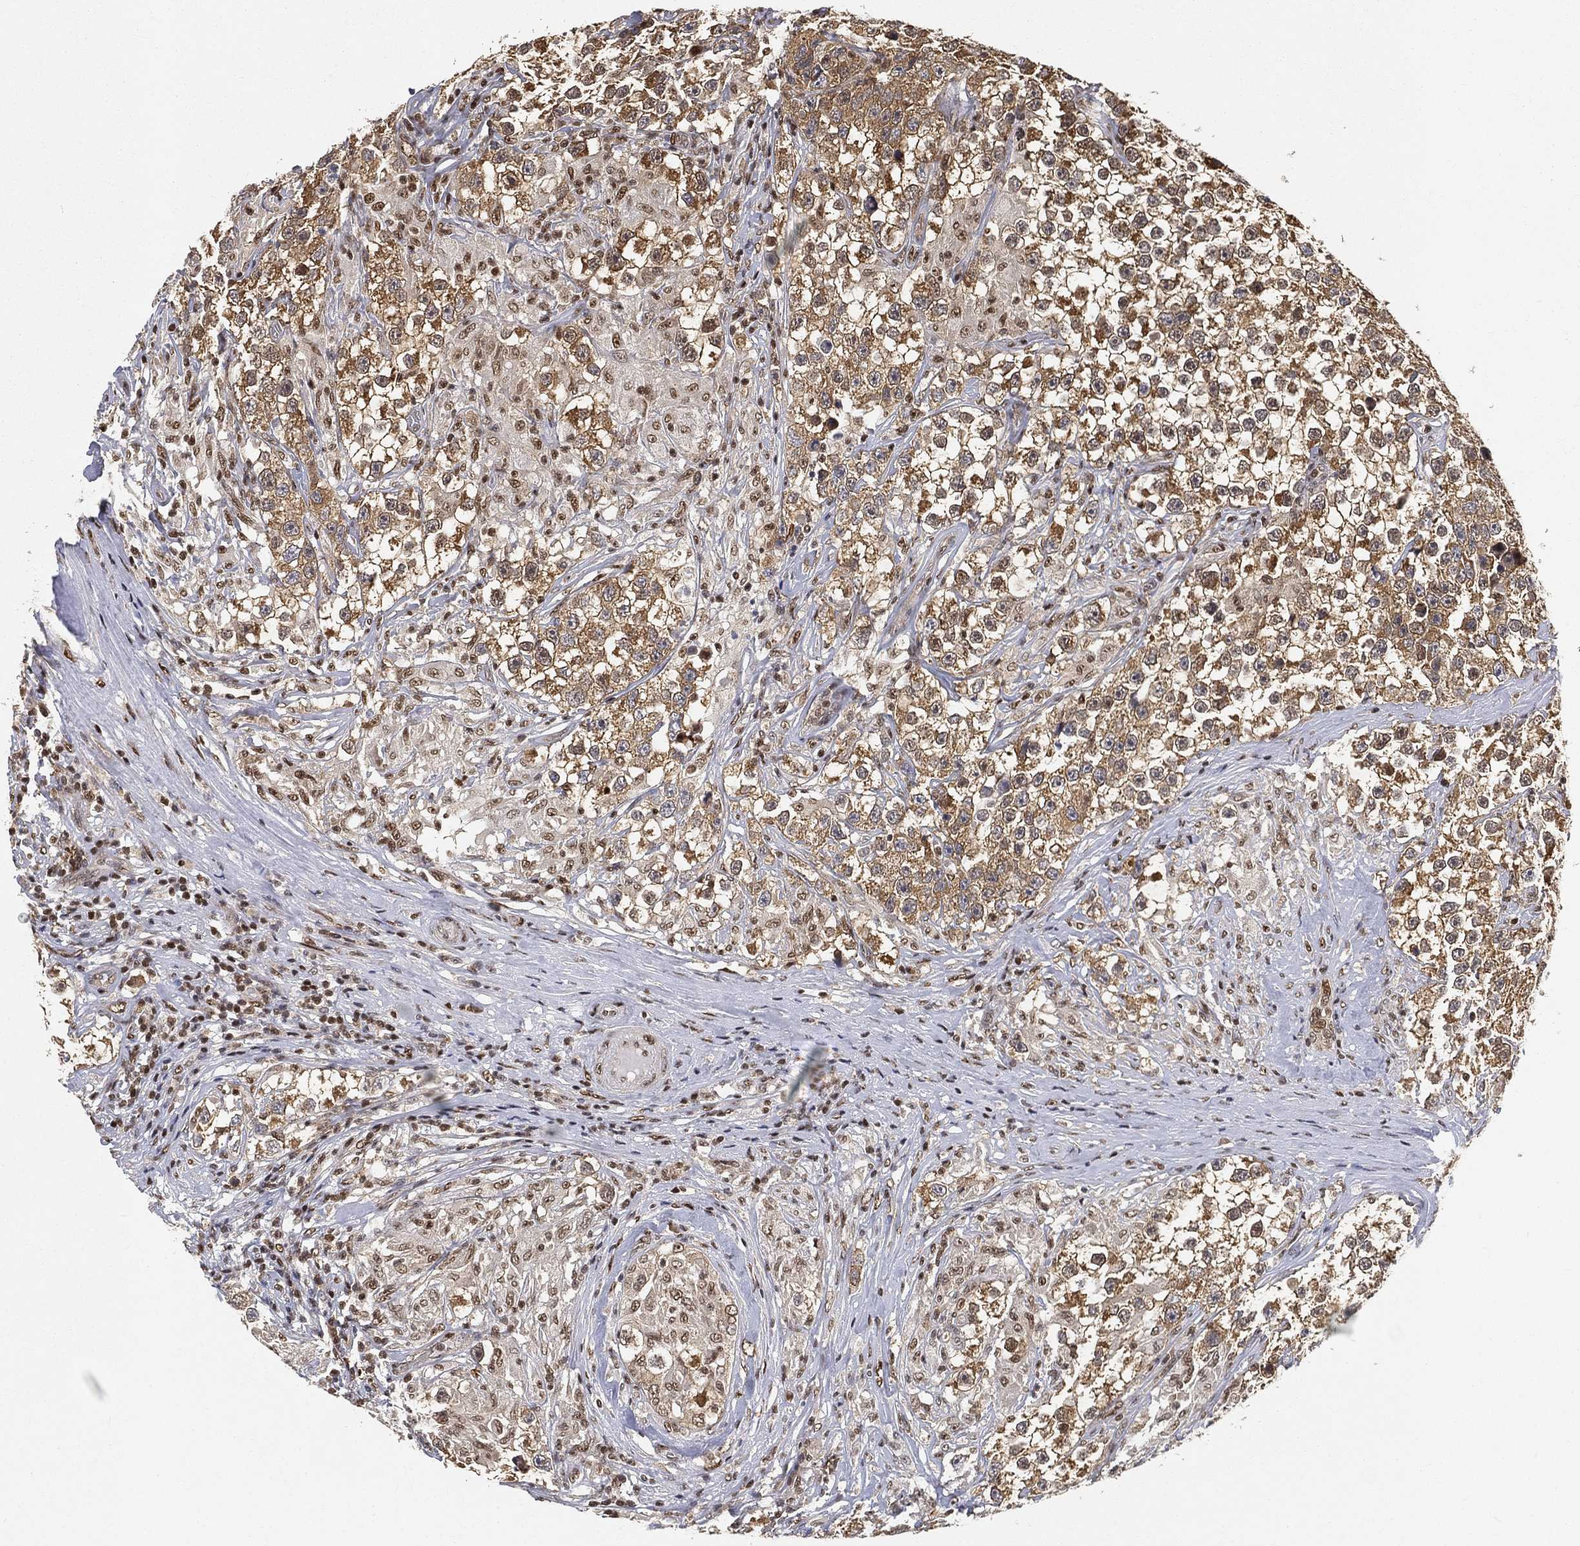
{"staining": {"intensity": "moderate", "quantity": ">75%", "location": "cytoplasmic/membranous"}, "tissue": "testis cancer", "cell_type": "Tumor cells", "image_type": "cancer", "snomed": [{"axis": "morphology", "description": "Seminoma, NOS"}, {"axis": "topography", "description": "Testis"}], "caption": "Testis seminoma was stained to show a protein in brown. There is medium levels of moderate cytoplasmic/membranous staining in about >75% of tumor cells.", "gene": "CRTC3", "patient": {"sex": "male", "age": 46}}